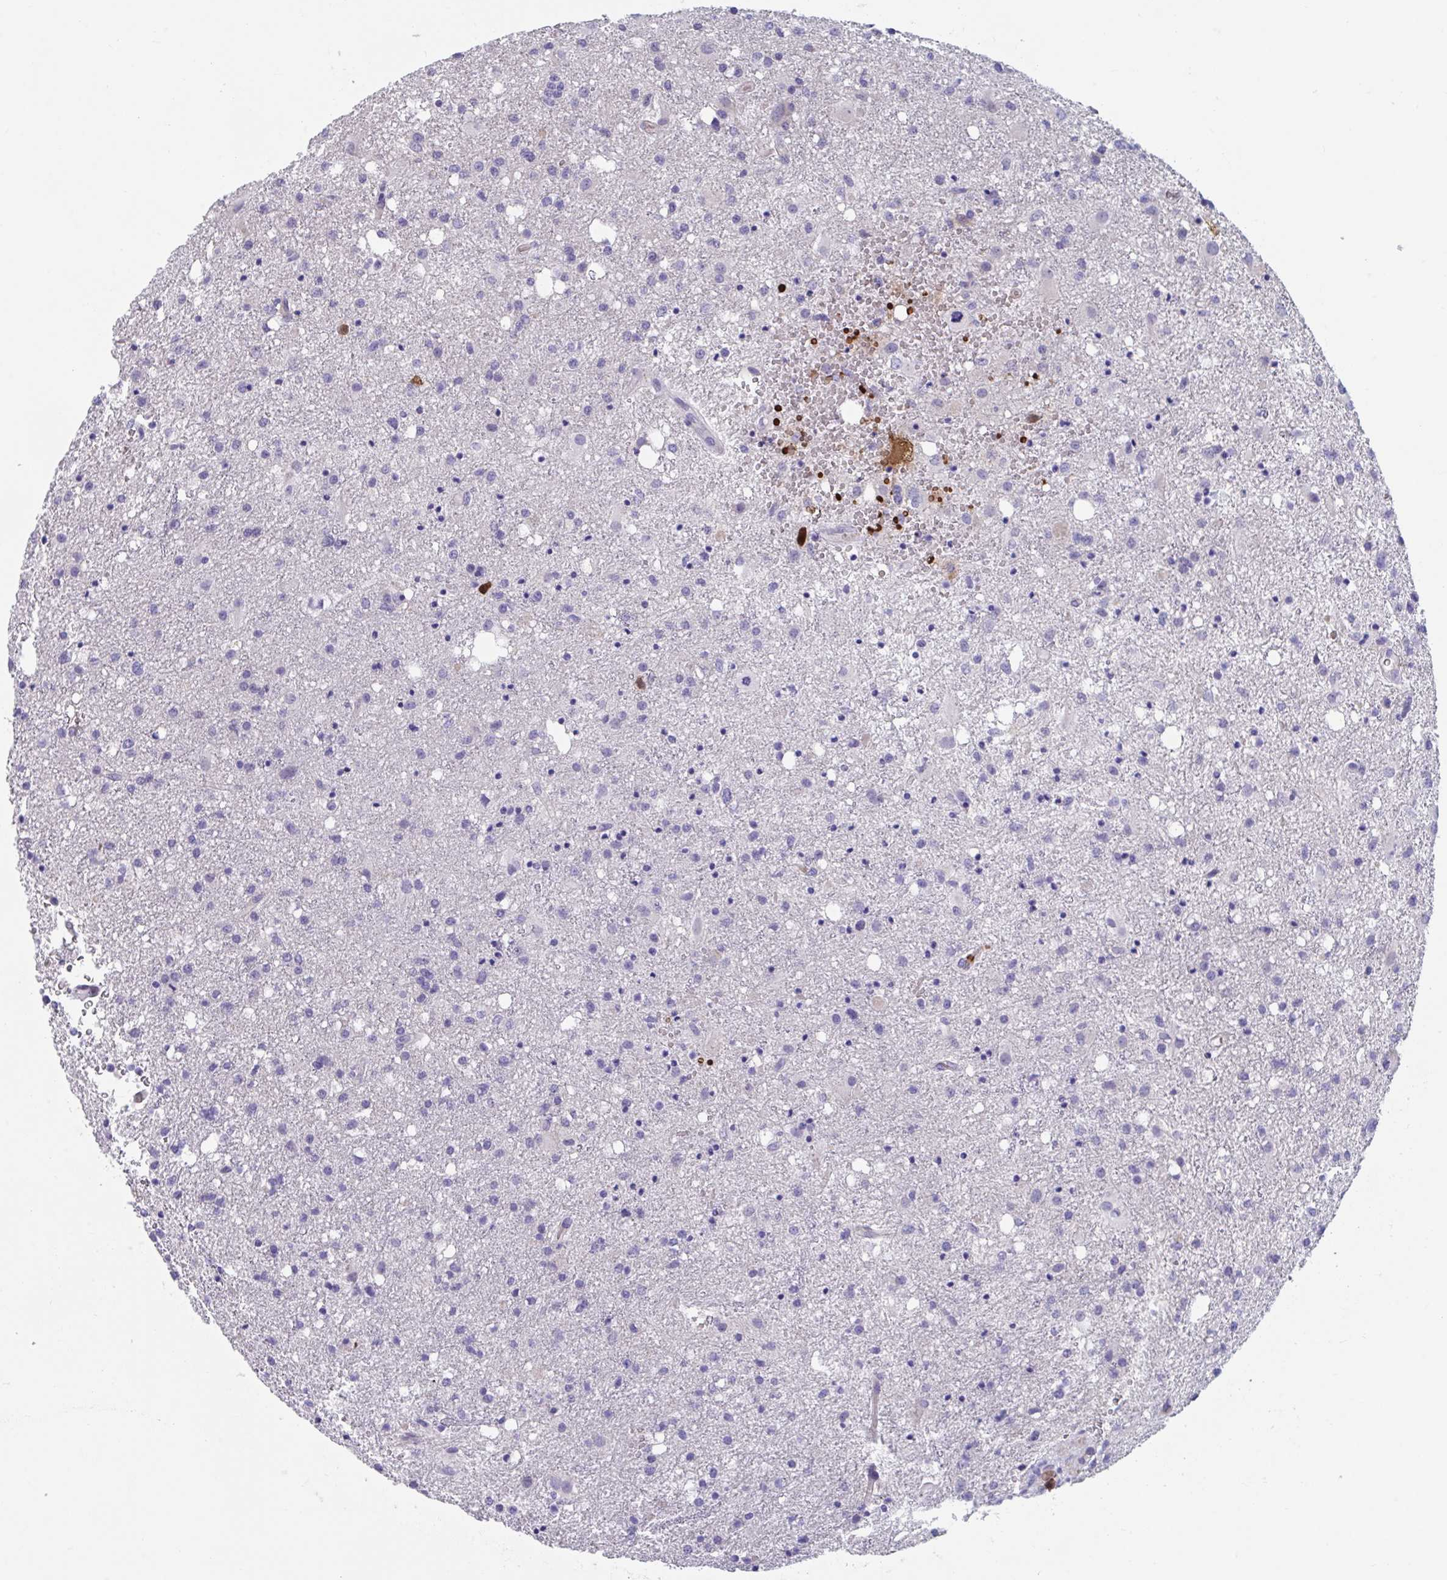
{"staining": {"intensity": "negative", "quantity": "none", "location": "none"}, "tissue": "glioma", "cell_type": "Tumor cells", "image_type": "cancer", "snomed": [{"axis": "morphology", "description": "Glioma, malignant, Low grade"}, {"axis": "topography", "description": "Brain"}], "caption": "High power microscopy micrograph of an IHC micrograph of malignant glioma (low-grade), revealing no significant positivity in tumor cells. (Brightfield microscopy of DAB immunohistochemistry (IHC) at high magnification).", "gene": "TTC30B", "patient": {"sex": "female", "age": 58}}